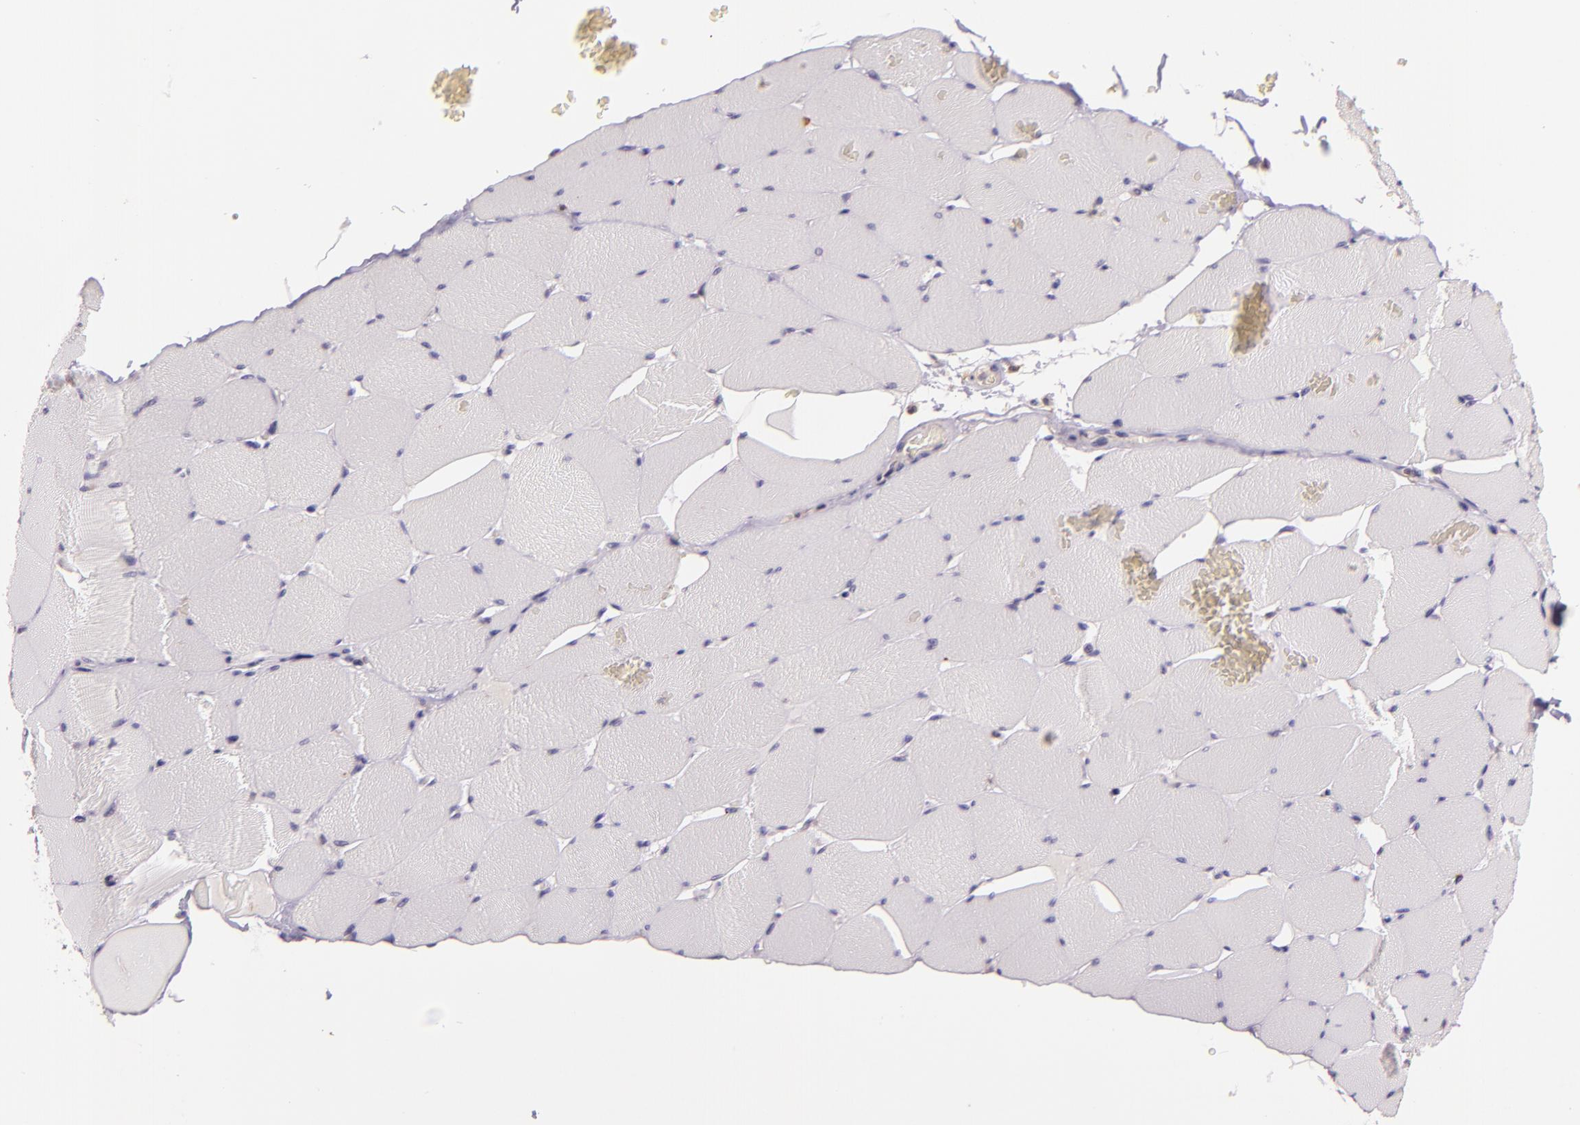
{"staining": {"intensity": "negative", "quantity": "none", "location": "none"}, "tissue": "skeletal muscle", "cell_type": "Myocytes", "image_type": "normal", "snomed": [{"axis": "morphology", "description": "Normal tissue, NOS"}, {"axis": "topography", "description": "Skeletal muscle"}], "caption": "Immunohistochemistry (IHC) image of unremarkable skeletal muscle: skeletal muscle stained with DAB (3,3'-diaminobenzidine) demonstrates no significant protein positivity in myocytes.", "gene": "ARMH4", "patient": {"sex": "male", "age": 62}}